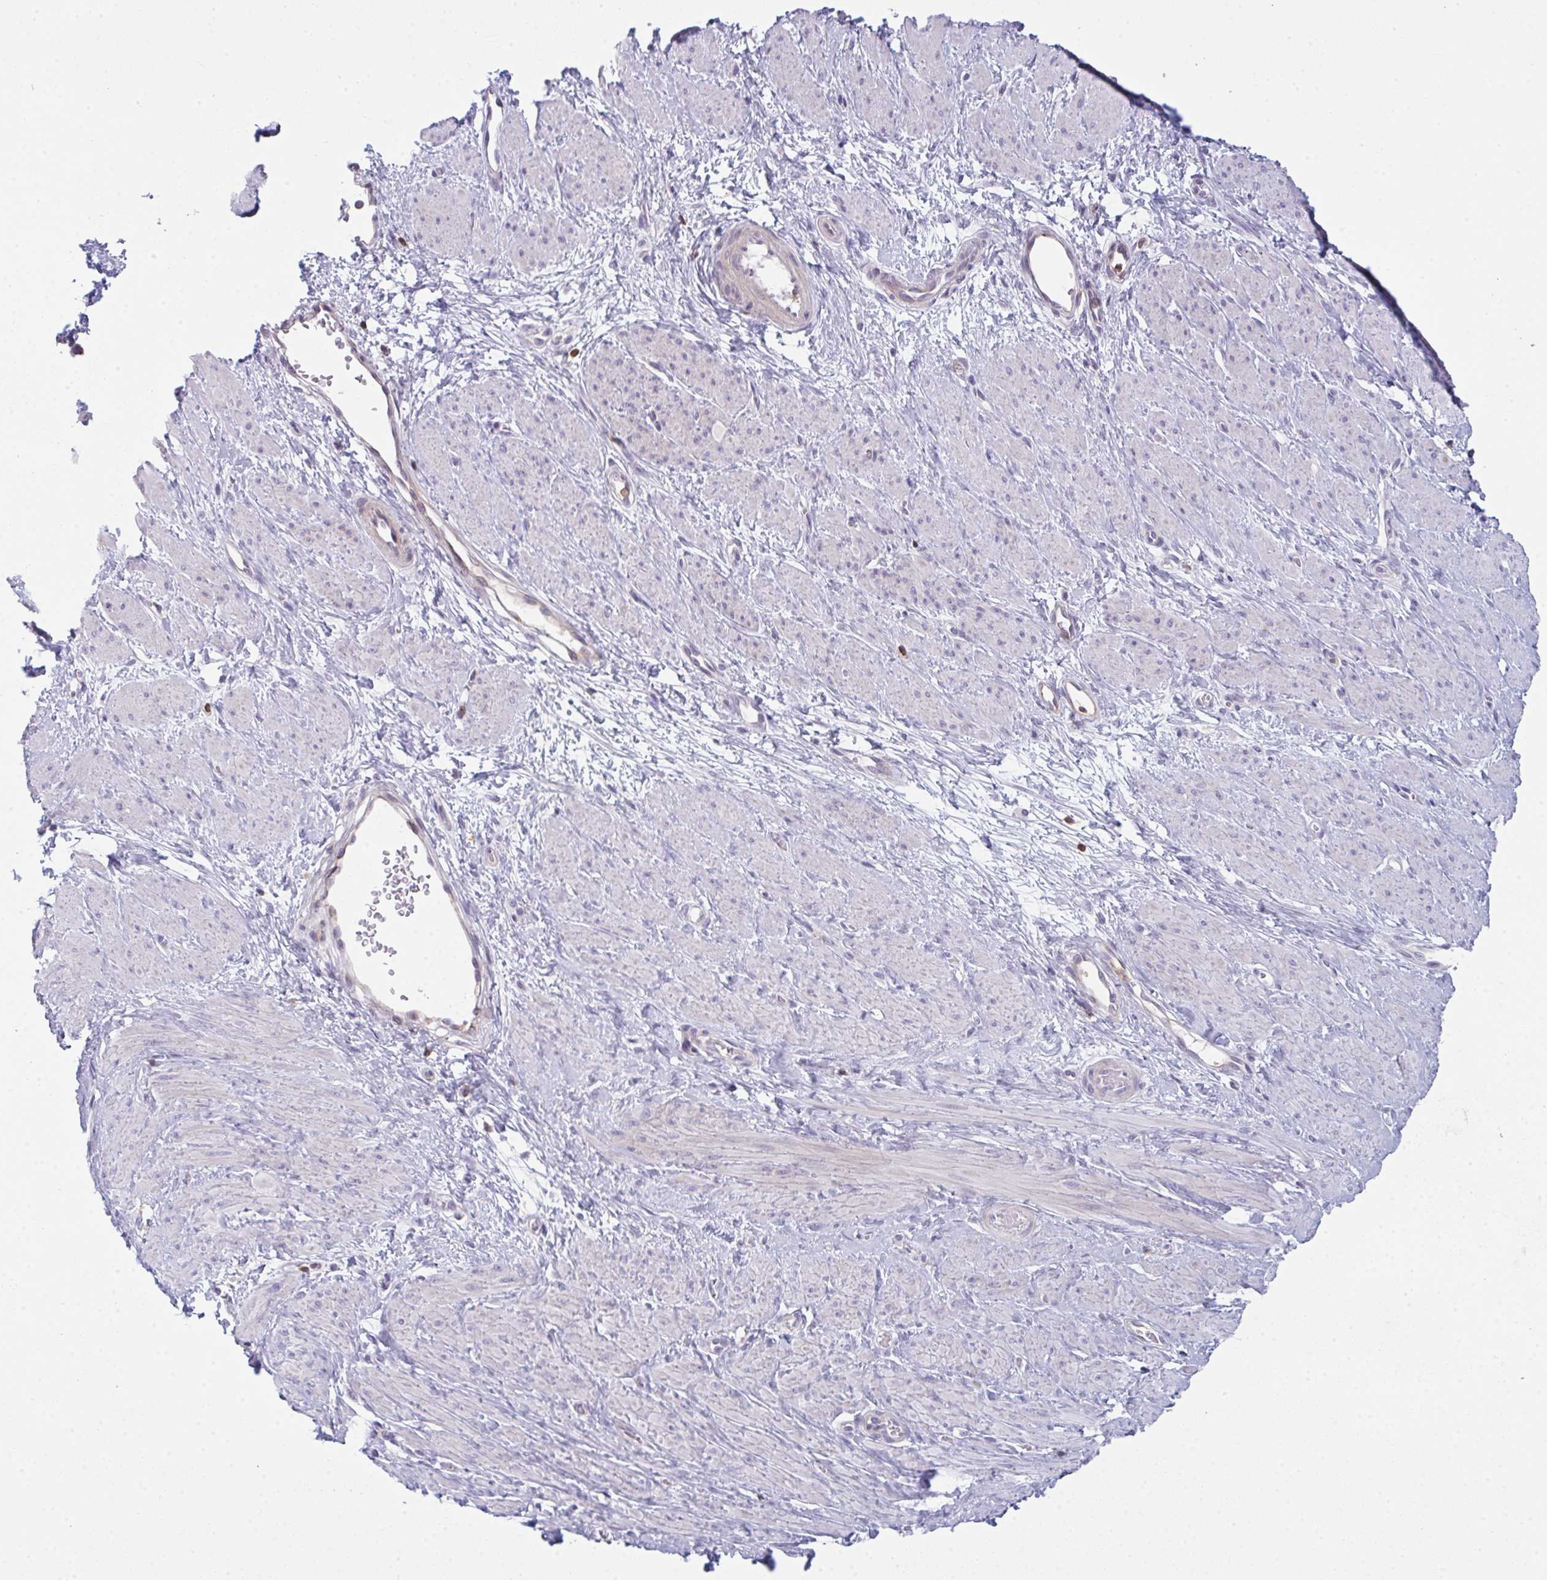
{"staining": {"intensity": "negative", "quantity": "none", "location": "none"}, "tissue": "smooth muscle", "cell_type": "Smooth muscle cells", "image_type": "normal", "snomed": [{"axis": "morphology", "description": "Normal tissue, NOS"}, {"axis": "topography", "description": "Smooth muscle"}, {"axis": "topography", "description": "Uterus"}], "caption": "A histopathology image of smooth muscle stained for a protein reveals no brown staining in smooth muscle cells. (Stains: DAB IHC with hematoxylin counter stain, Microscopy: brightfield microscopy at high magnification).", "gene": "CD80", "patient": {"sex": "female", "age": 39}}